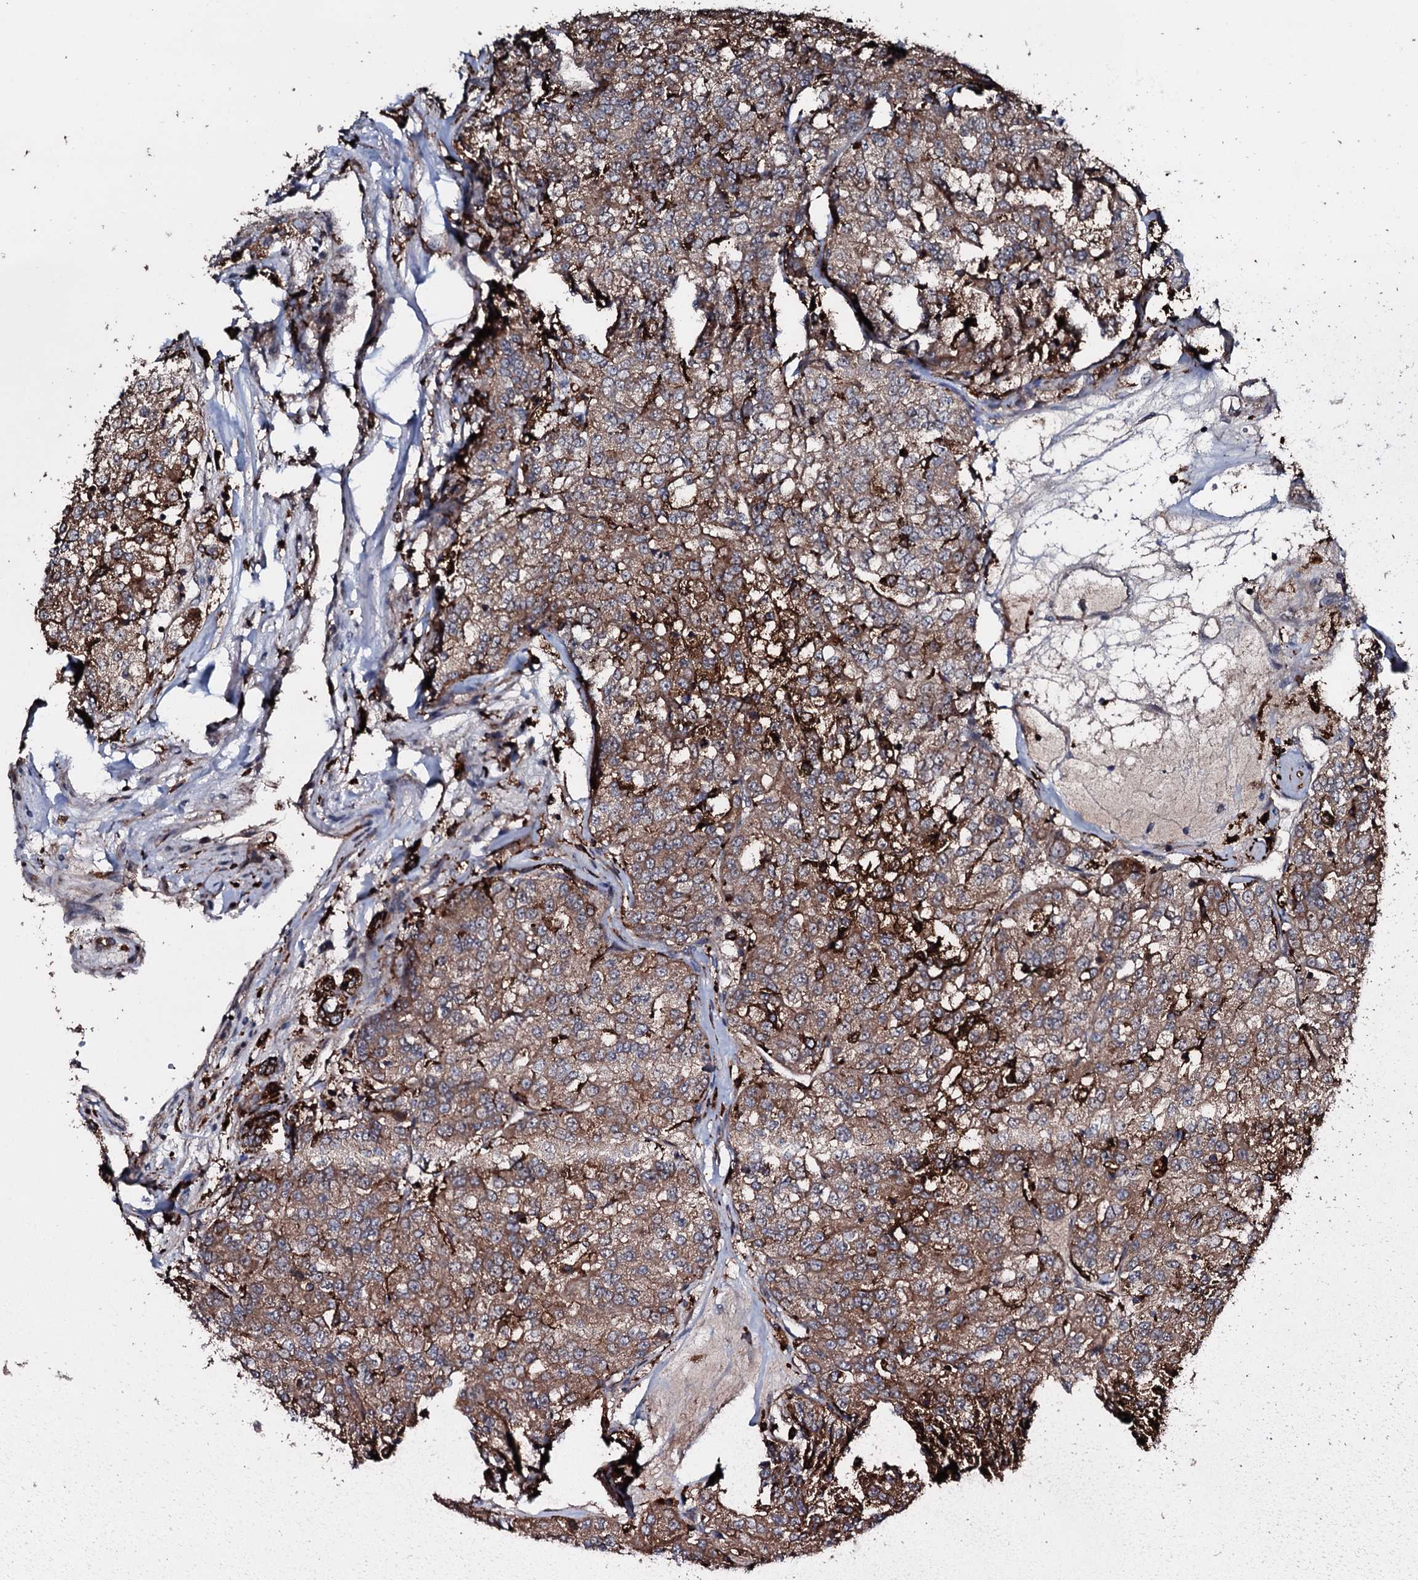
{"staining": {"intensity": "moderate", "quantity": ">75%", "location": "cytoplasmic/membranous"}, "tissue": "renal cancer", "cell_type": "Tumor cells", "image_type": "cancer", "snomed": [{"axis": "morphology", "description": "Adenocarcinoma, NOS"}, {"axis": "topography", "description": "Kidney"}], "caption": "Tumor cells display medium levels of moderate cytoplasmic/membranous positivity in about >75% of cells in human renal adenocarcinoma. Using DAB (3,3'-diaminobenzidine) (brown) and hematoxylin (blue) stains, captured at high magnification using brightfield microscopy.", "gene": "TPGS2", "patient": {"sex": "female", "age": 63}}